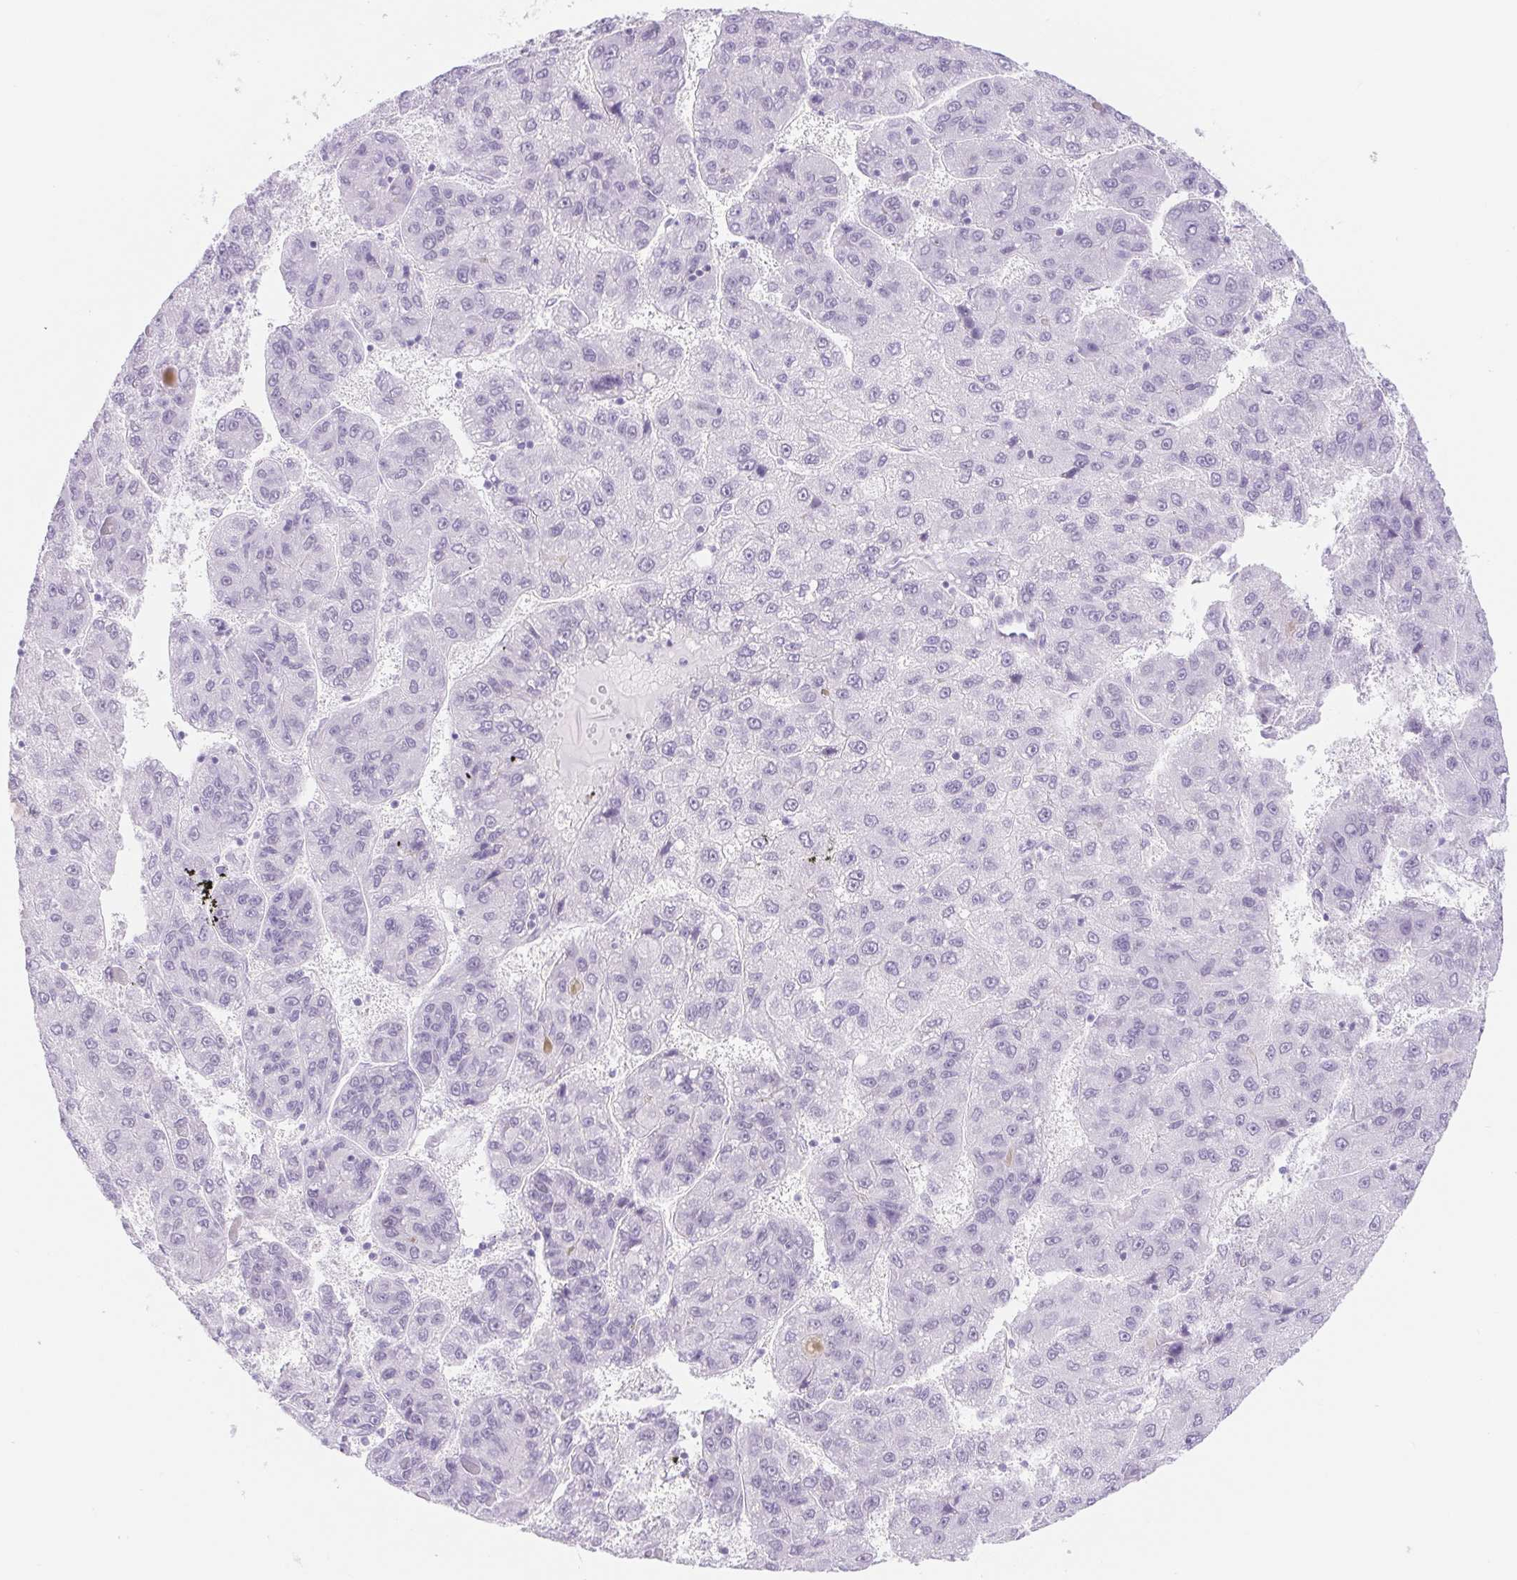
{"staining": {"intensity": "negative", "quantity": "none", "location": "none"}, "tissue": "liver cancer", "cell_type": "Tumor cells", "image_type": "cancer", "snomed": [{"axis": "morphology", "description": "Carcinoma, Hepatocellular, NOS"}, {"axis": "topography", "description": "Liver"}], "caption": "An image of liver cancer stained for a protein shows no brown staining in tumor cells. The staining was performed using DAB to visualize the protein expression in brown, while the nuclei were stained in blue with hematoxylin (Magnification: 20x).", "gene": "CAND1", "patient": {"sex": "female", "age": 82}}